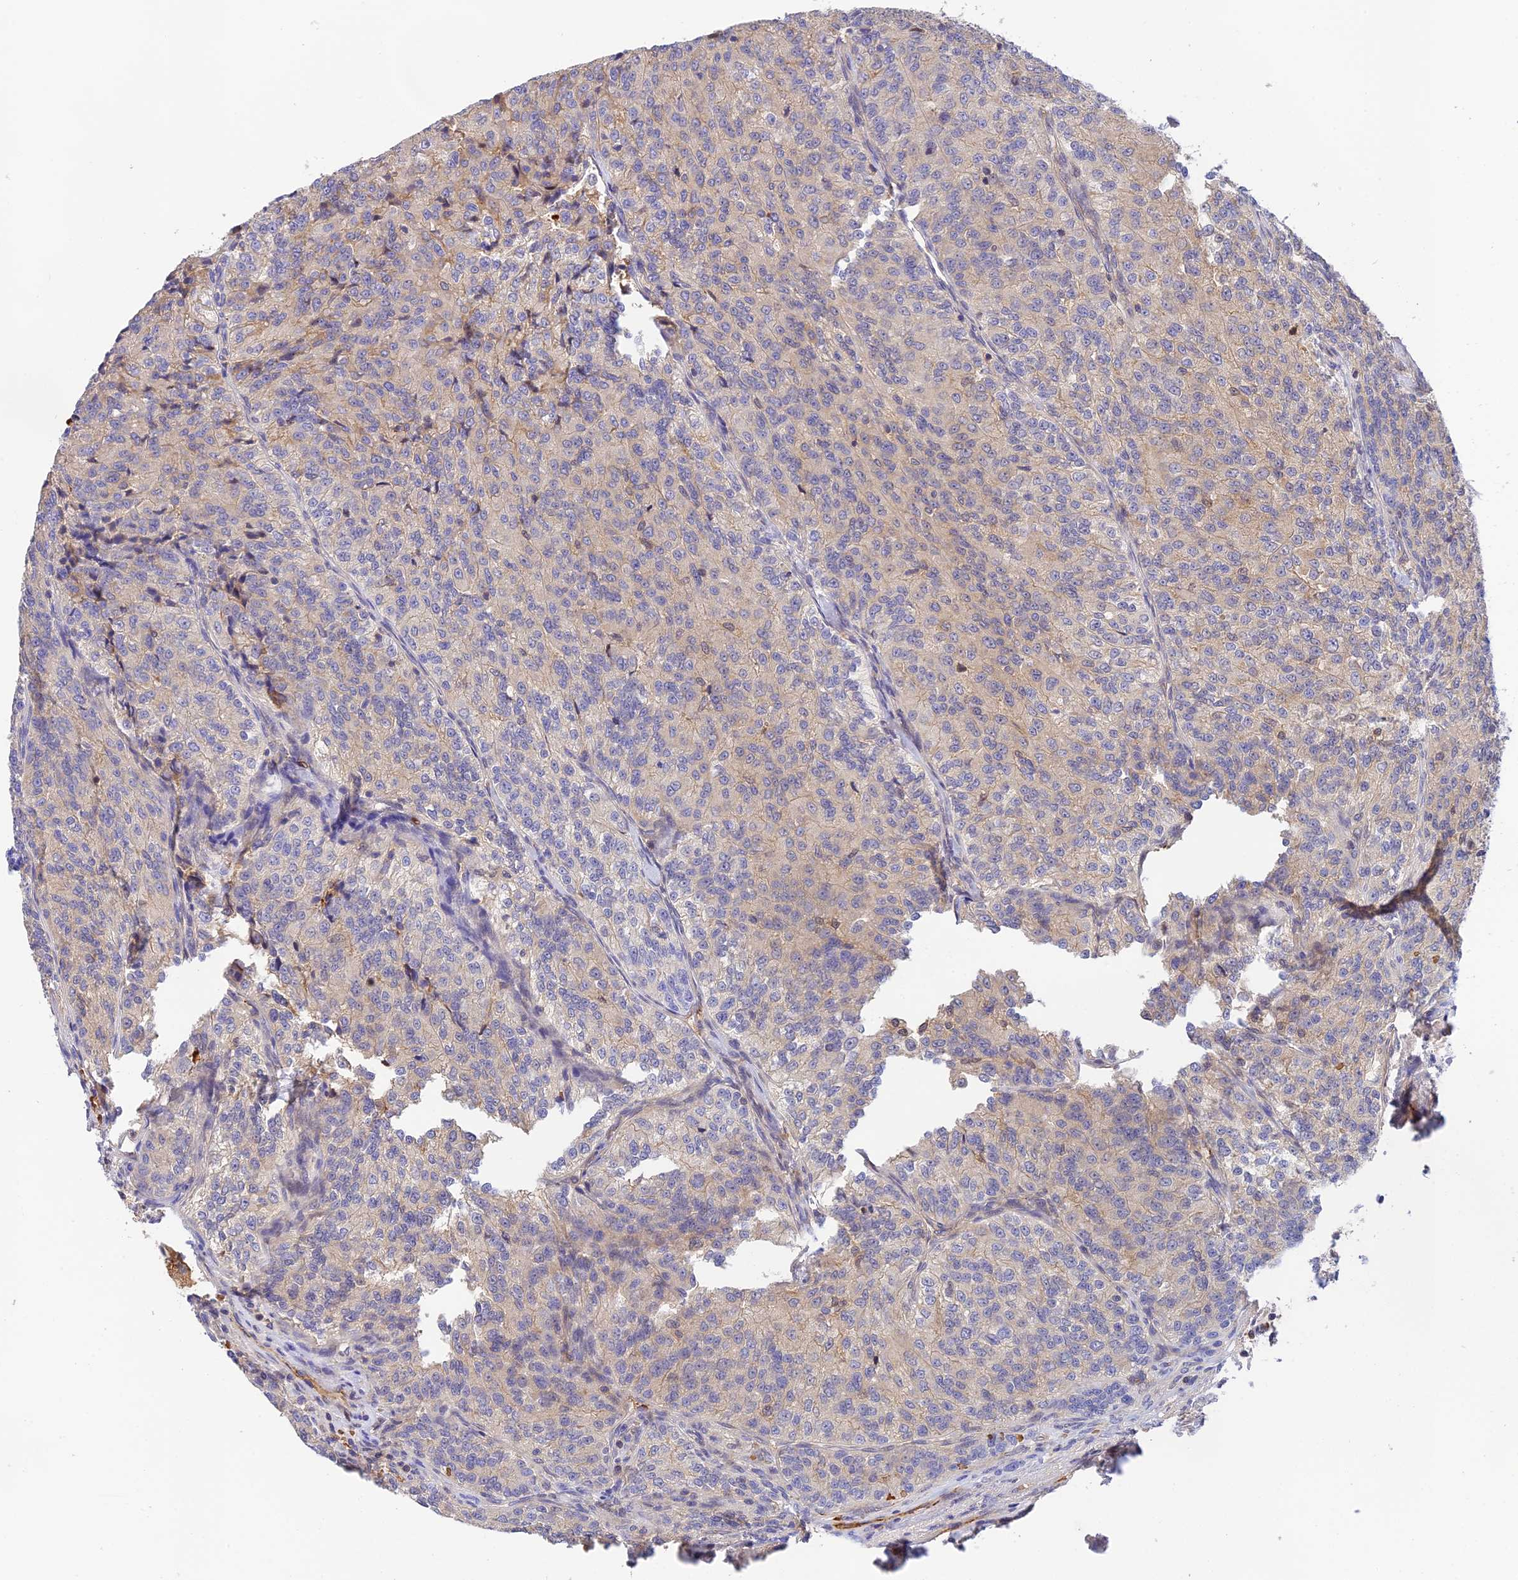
{"staining": {"intensity": "moderate", "quantity": "25%-75%", "location": "cytoplasmic/membranous"}, "tissue": "renal cancer", "cell_type": "Tumor cells", "image_type": "cancer", "snomed": [{"axis": "morphology", "description": "Adenocarcinoma, NOS"}, {"axis": "topography", "description": "Kidney"}], "caption": "Approximately 25%-75% of tumor cells in human renal cancer show moderate cytoplasmic/membranous protein expression as visualized by brown immunohistochemical staining.", "gene": "HDHD2", "patient": {"sex": "female", "age": 63}}